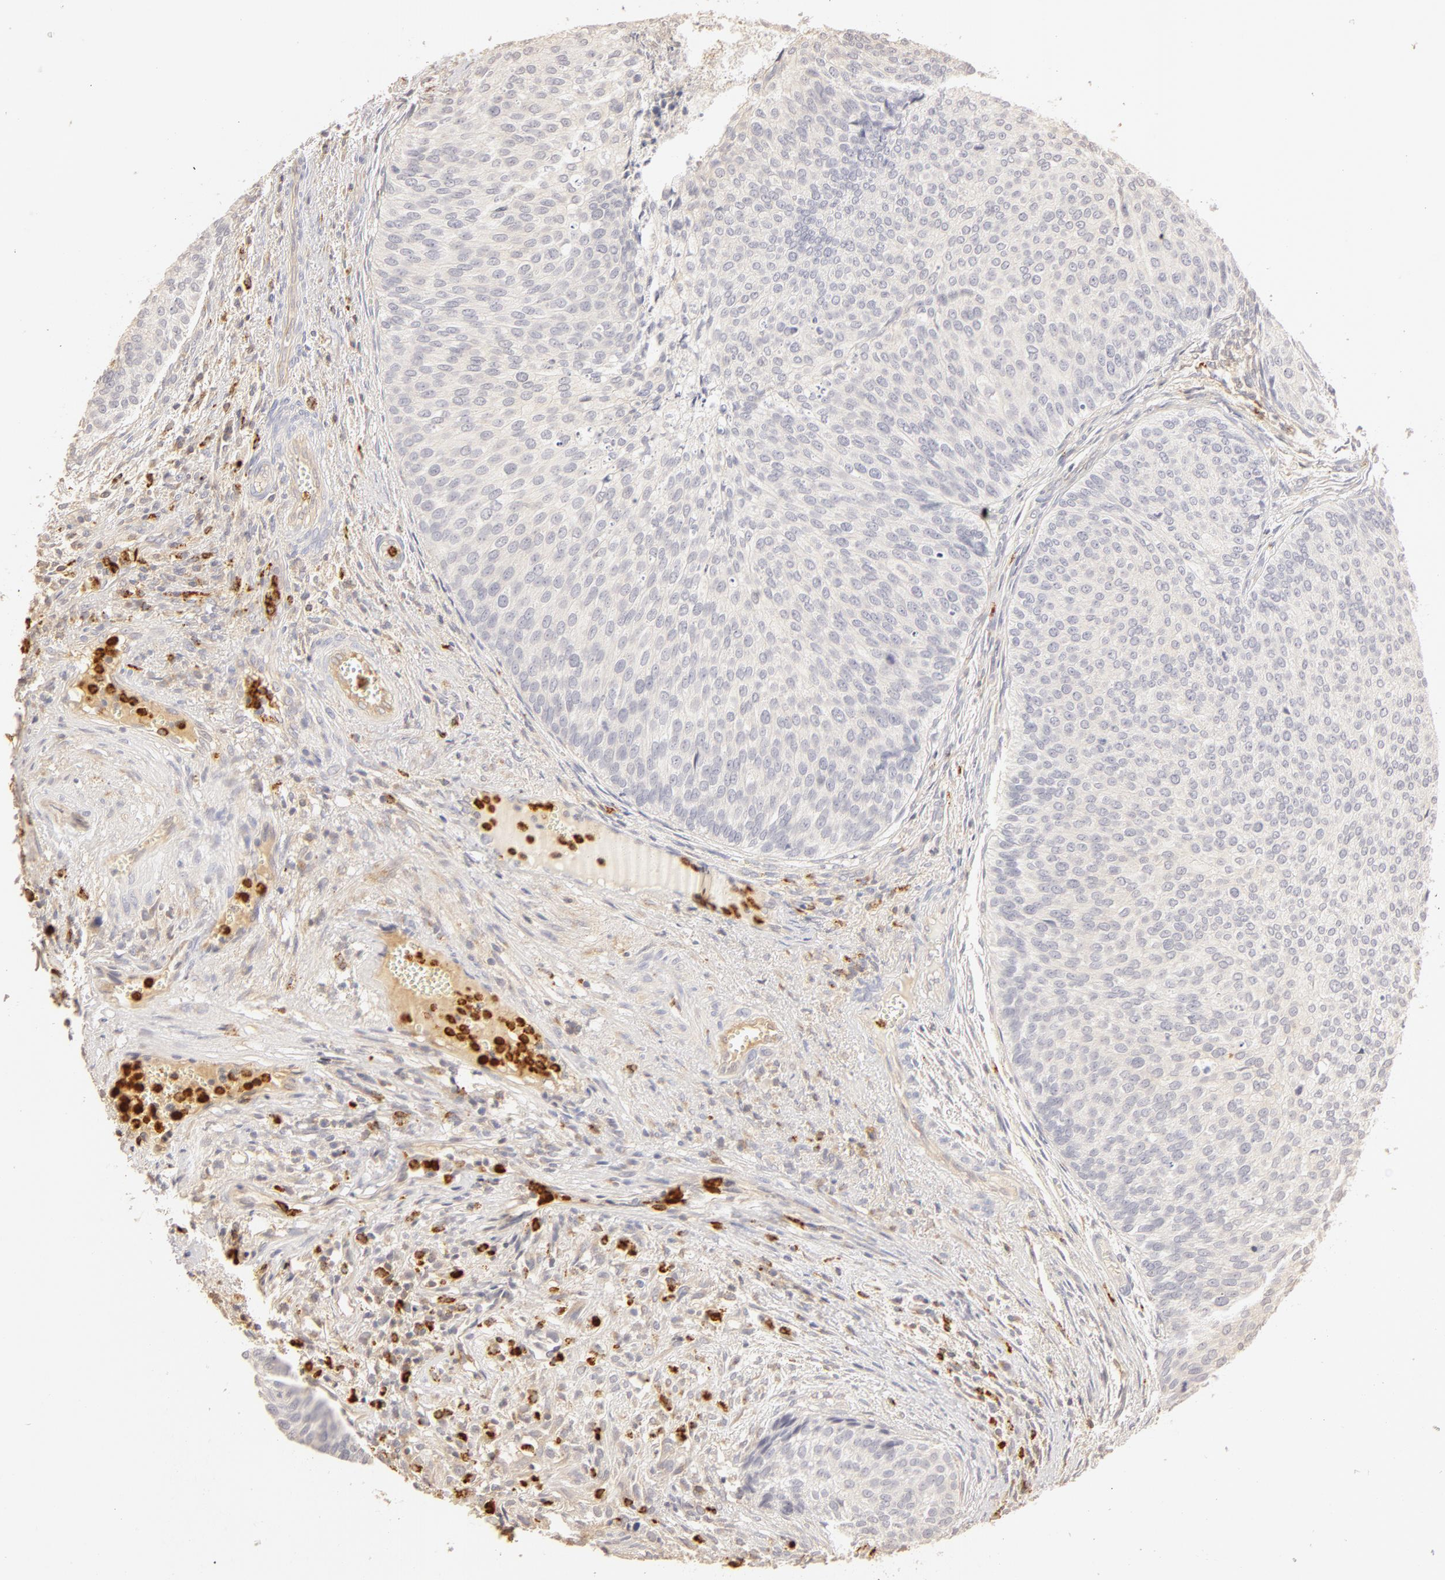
{"staining": {"intensity": "negative", "quantity": "none", "location": "none"}, "tissue": "urothelial cancer", "cell_type": "Tumor cells", "image_type": "cancer", "snomed": [{"axis": "morphology", "description": "Urothelial carcinoma, Low grade"}, {"axis": "topography", "description": "Urinary bladder"}], "caption": "Immunohistochemical staining of human low-grade urothelial carcinoma reveals no significant expression in tumor cells.", "gene": "C1R", "patient": {"sex": "male", "age": 84}}